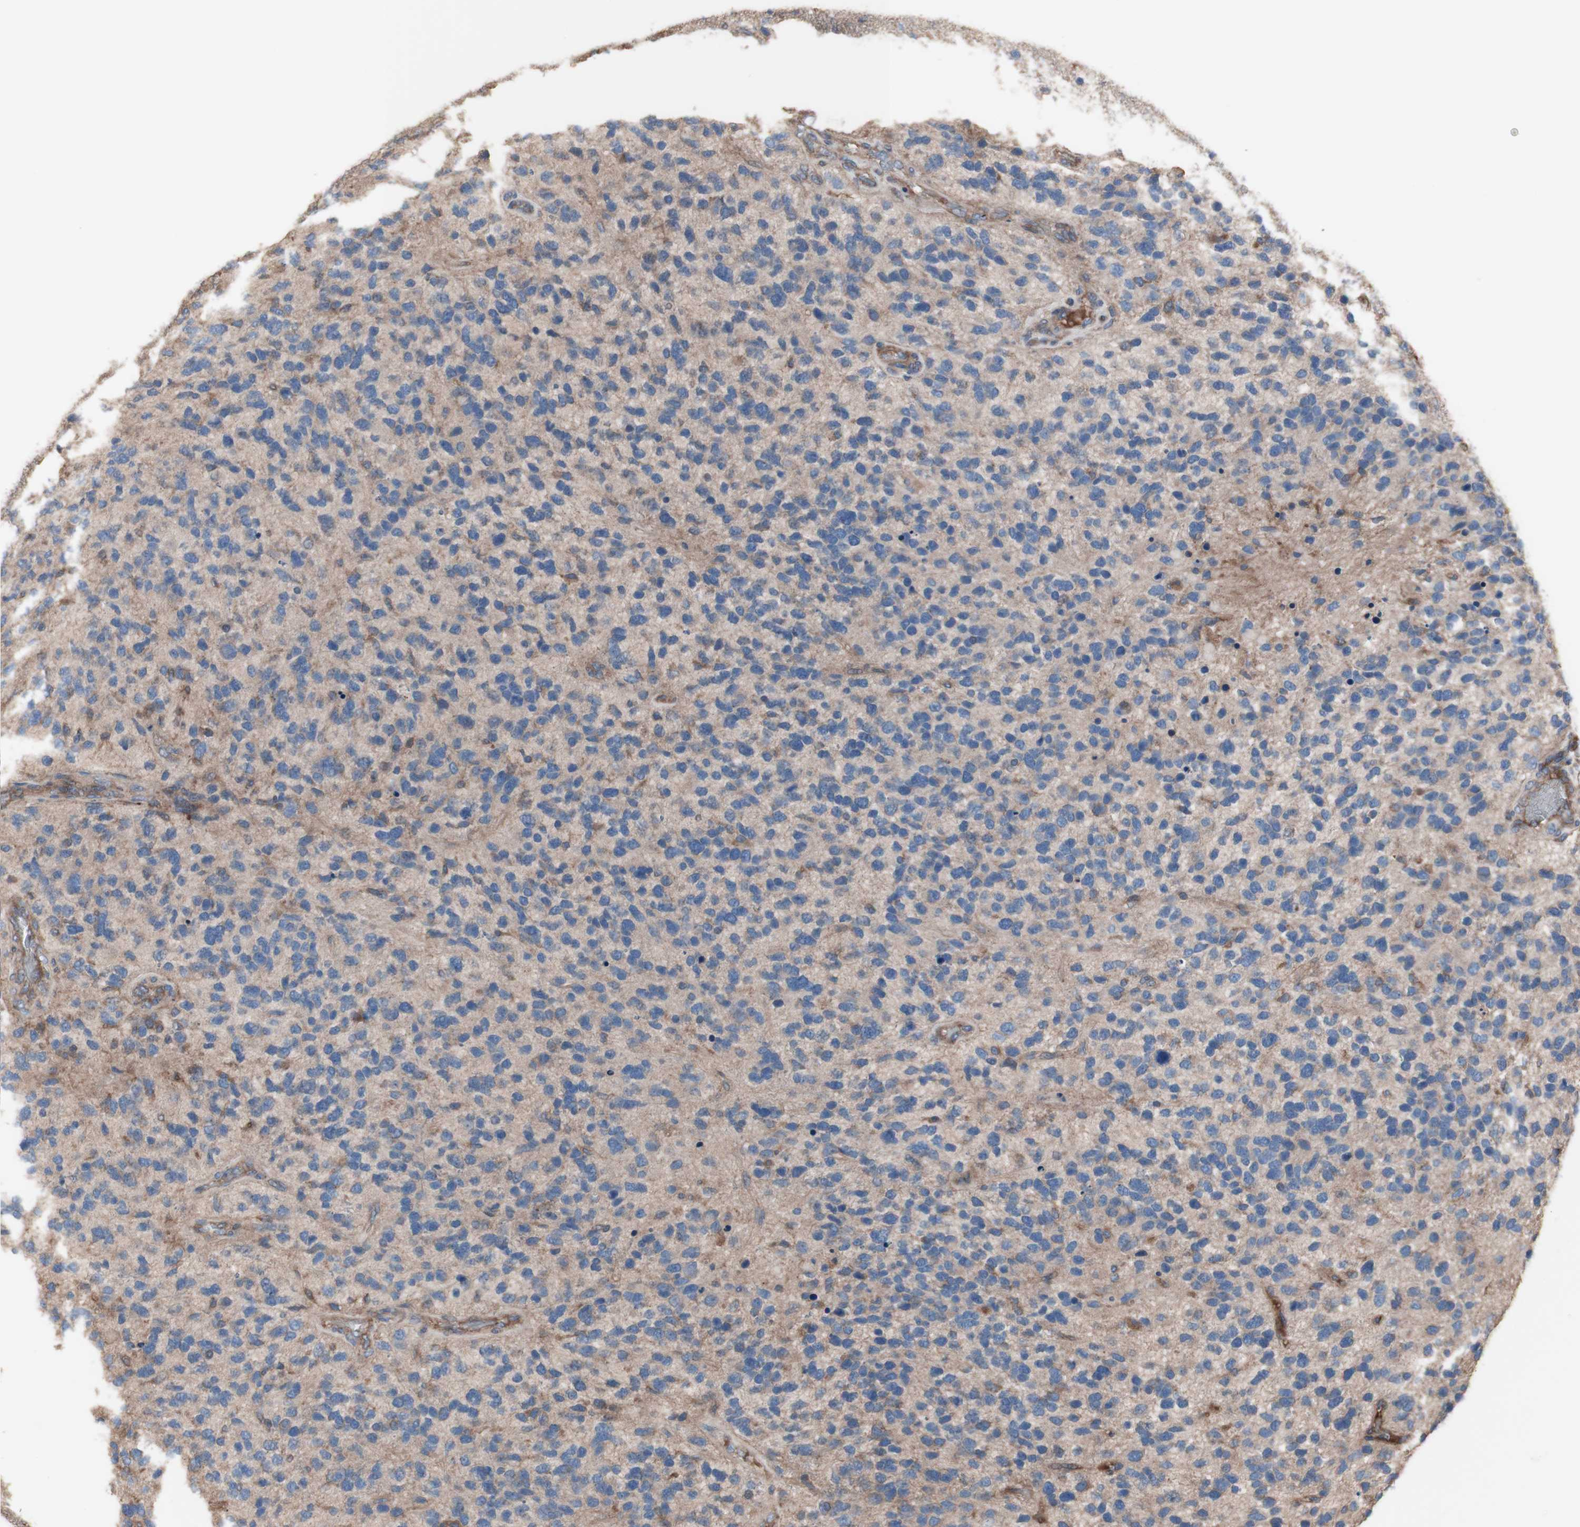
{"staining": {"intensity": "moderate", "quantity": "25%-75%", "location": "cytoplasmic/membranous"}, "tissue": "glioma", "cell_type": "Tumor cells", "image_type": "cancer", "snomed": [{"axis": "morphology", "description": "Glioma, malignant, High grade"}, {"axis": "topography", "description": "Brain"}], "caption": "Tumor cells show moderate cytoplasmic/membranous positivity in about 25%-75% of cells in glioma.", "gene": "COPB1", "patient": {"sex": "female", "age": 58}}